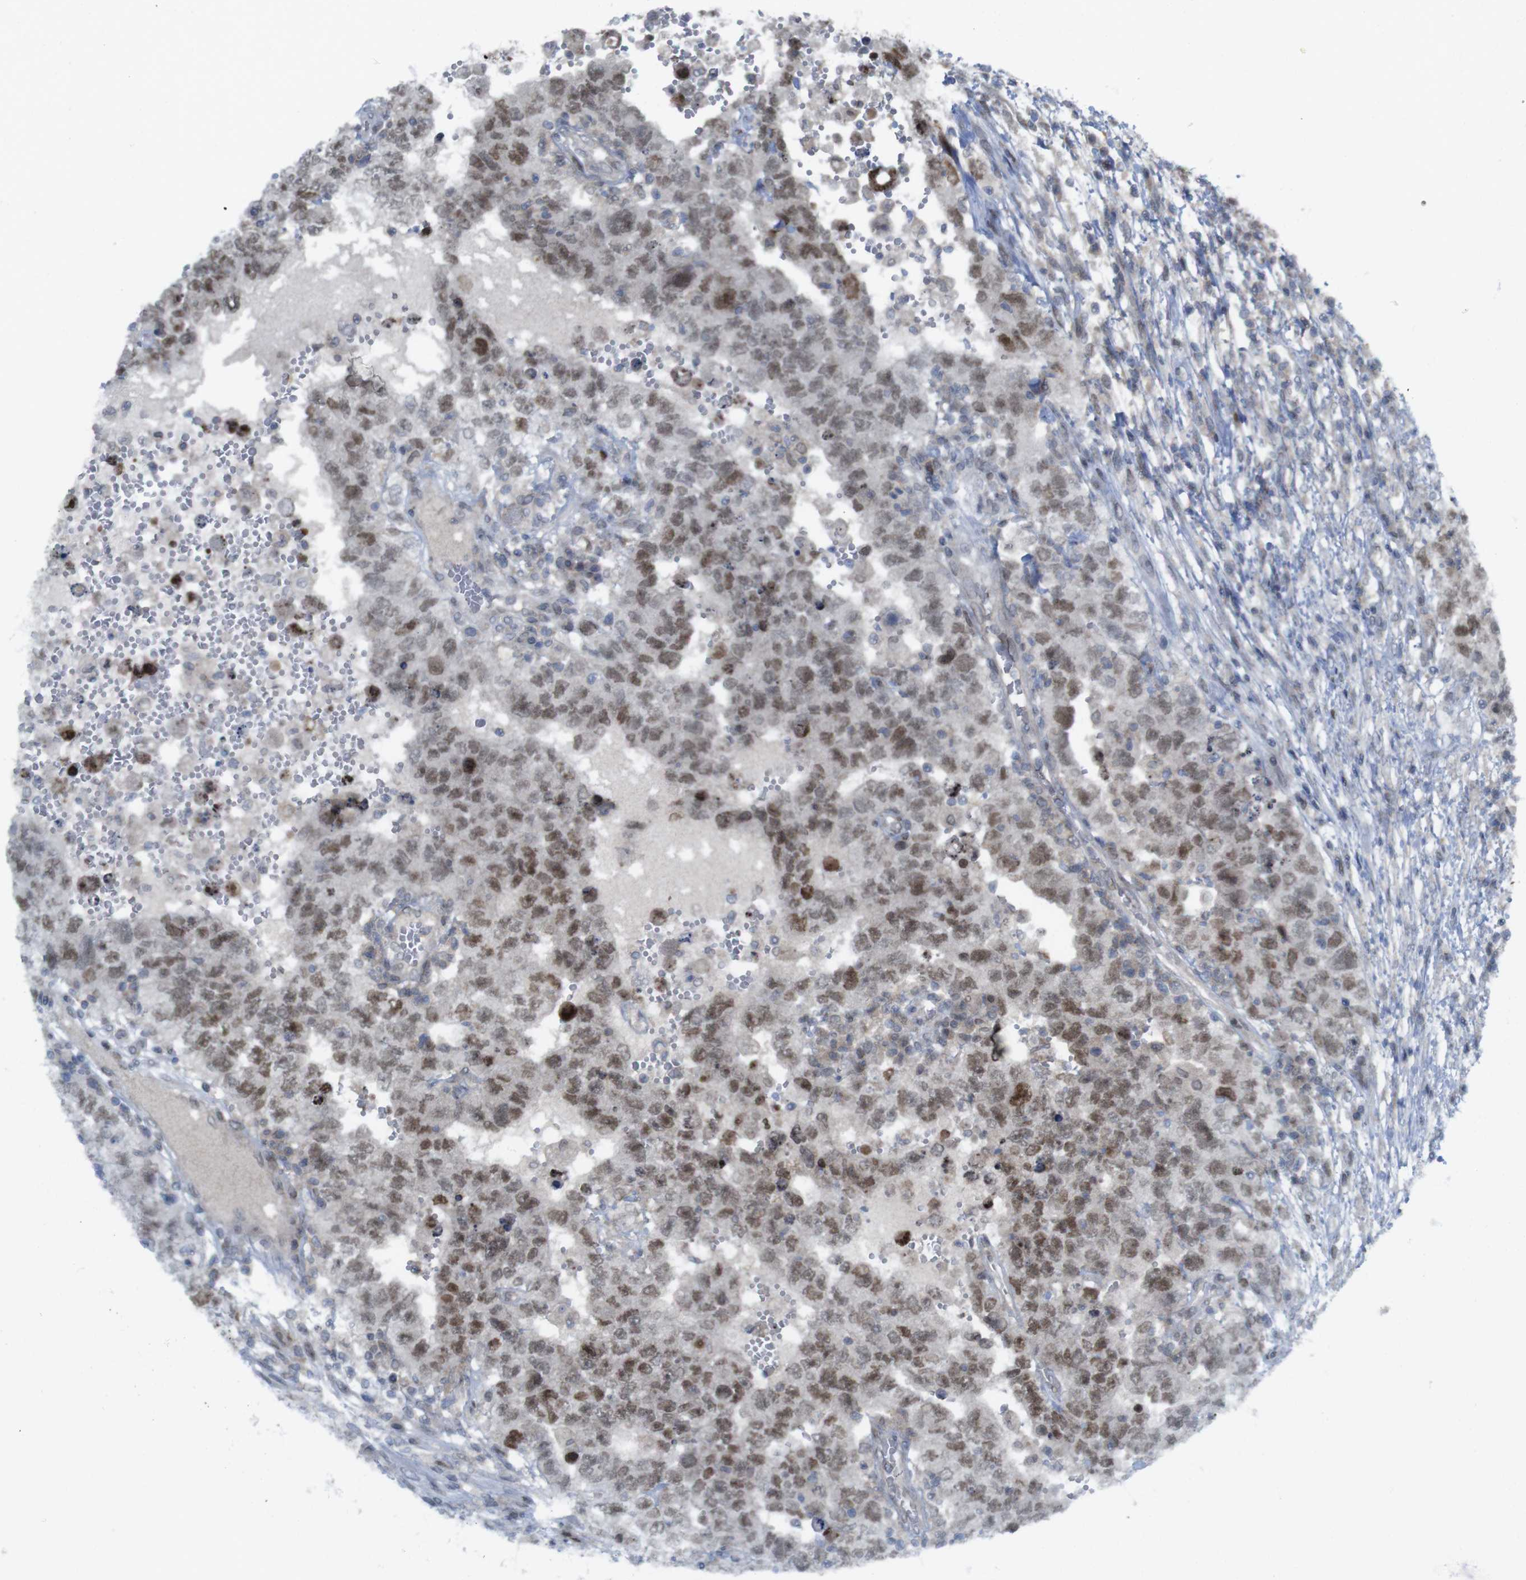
{"staining": {"intensity": "moderate", "quantity": "25%-75%", "location": "nuclear"}, "tissue": "testis cancer", "cell_type": "Tumor cells", "image_type": "cancer", "snomed": [{"axis": "morphology", "description": "Carcinoma, Embryonal, NOS"}, {"axis": "topography", "description": "Testis"}], "caption": "Embryonal carcinoma (testis) stained with DAB (3,3'-diaminobenzidine) immunohistochemistry demonstrates medium levels of moderate nuclear expression in approximately 25%-75% of tumor cells. (DAB = brown stain, brightfield microscopy at high magnification).", "gene": "RCC1", "patient": {"sex": "male", "age": 26}}